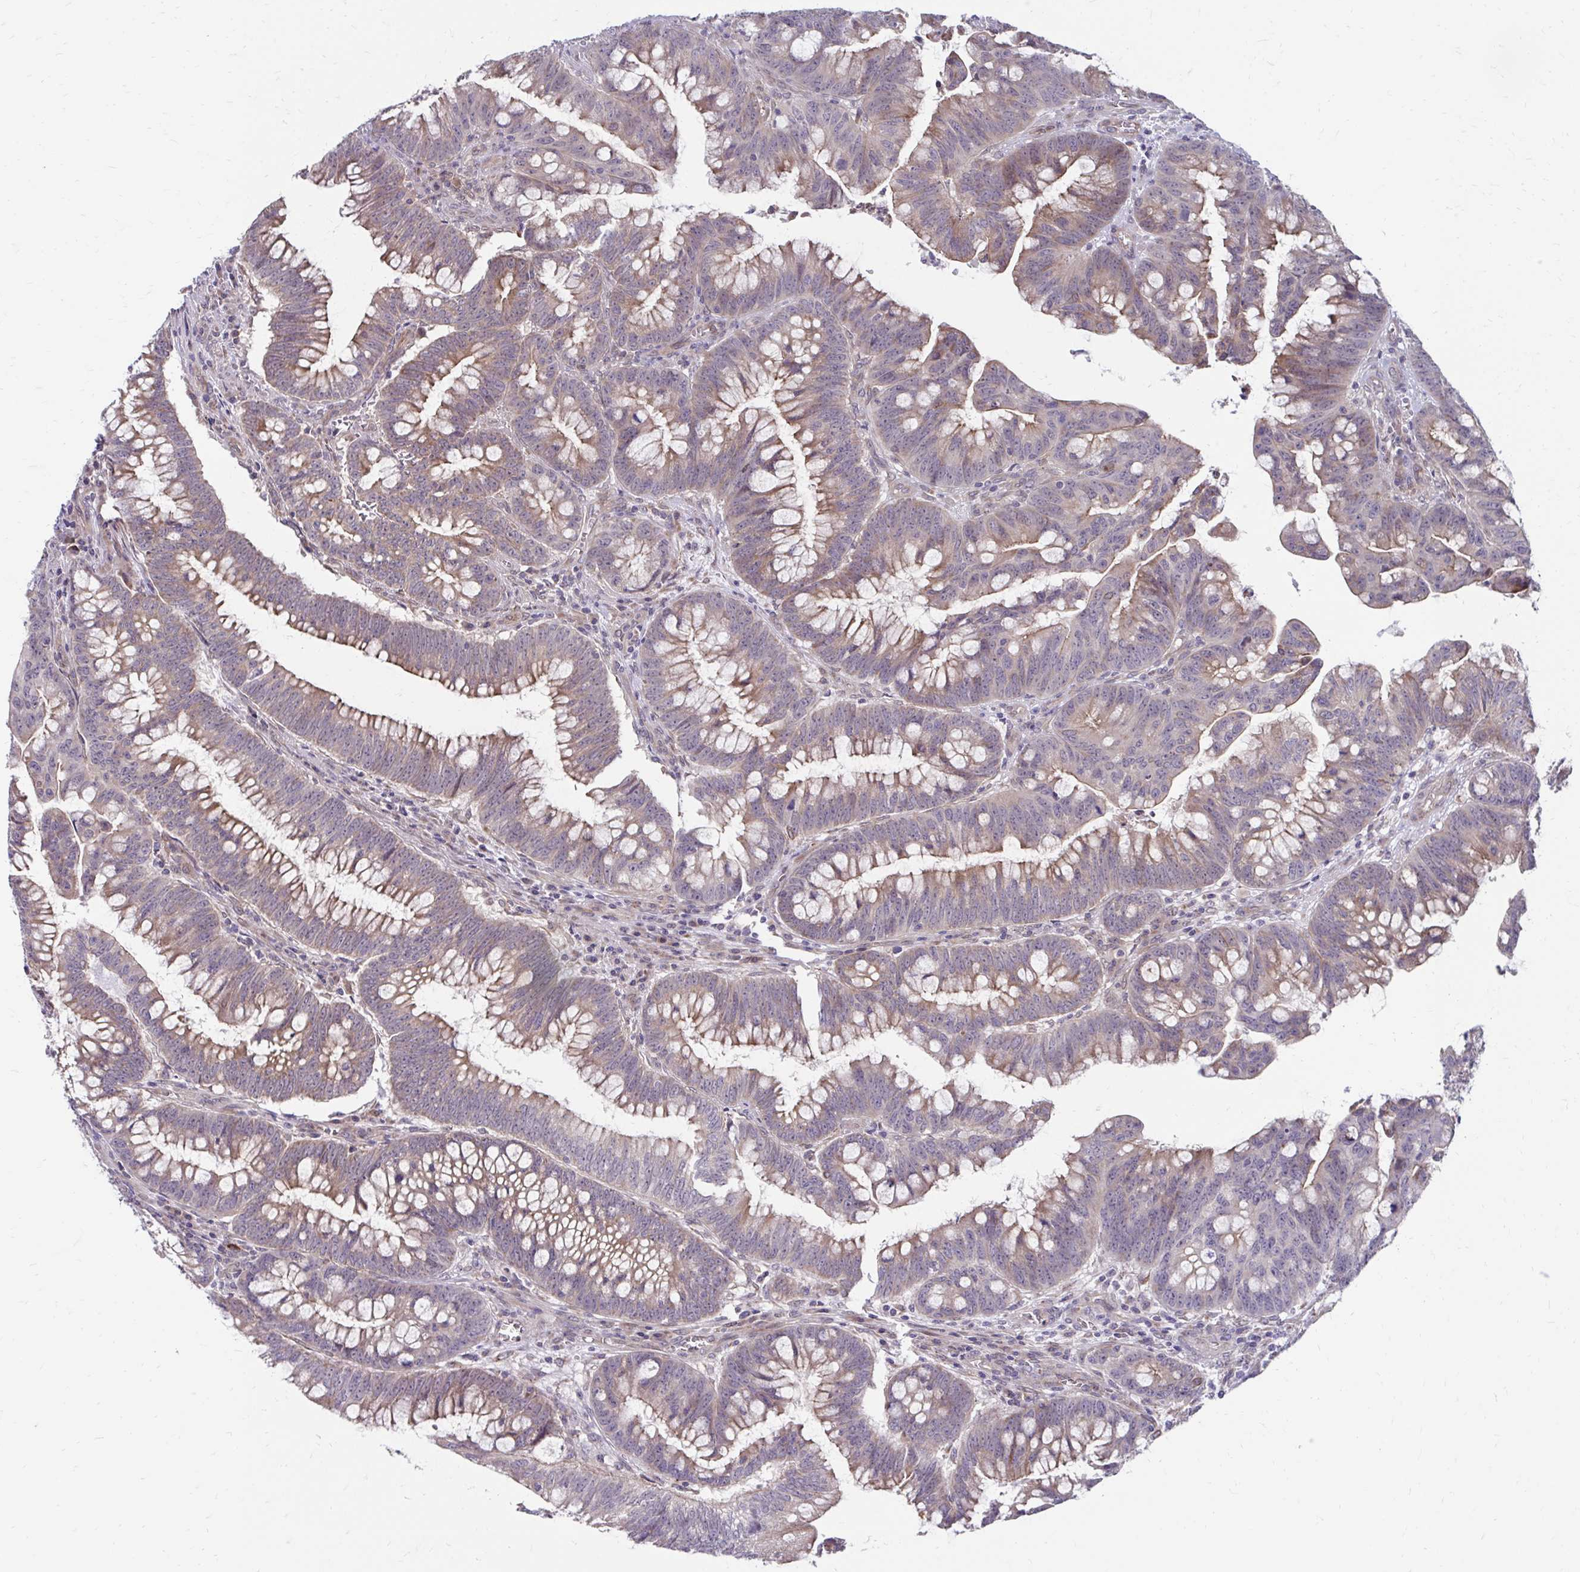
{"staining": {"intensity": "weak", "quantity": ">75%", "location": "cytoplasmic/membranous"}, "tissue": "colorectal cancer", "cell_type": "Tumor cells", "image_type": "cancer", "snomed": [{"axis": "morphology", "description": "Adenocarcinoma, NOS"}, {"axis": "topography", "description": "Colon"}], "caption": "A brown stain labels weak cytoplasmic/membranous expression of a protein in human colorectal cancer tumor cells.", "gene": "ITPR2", "patient": {"sex": "male", "age": 62}}